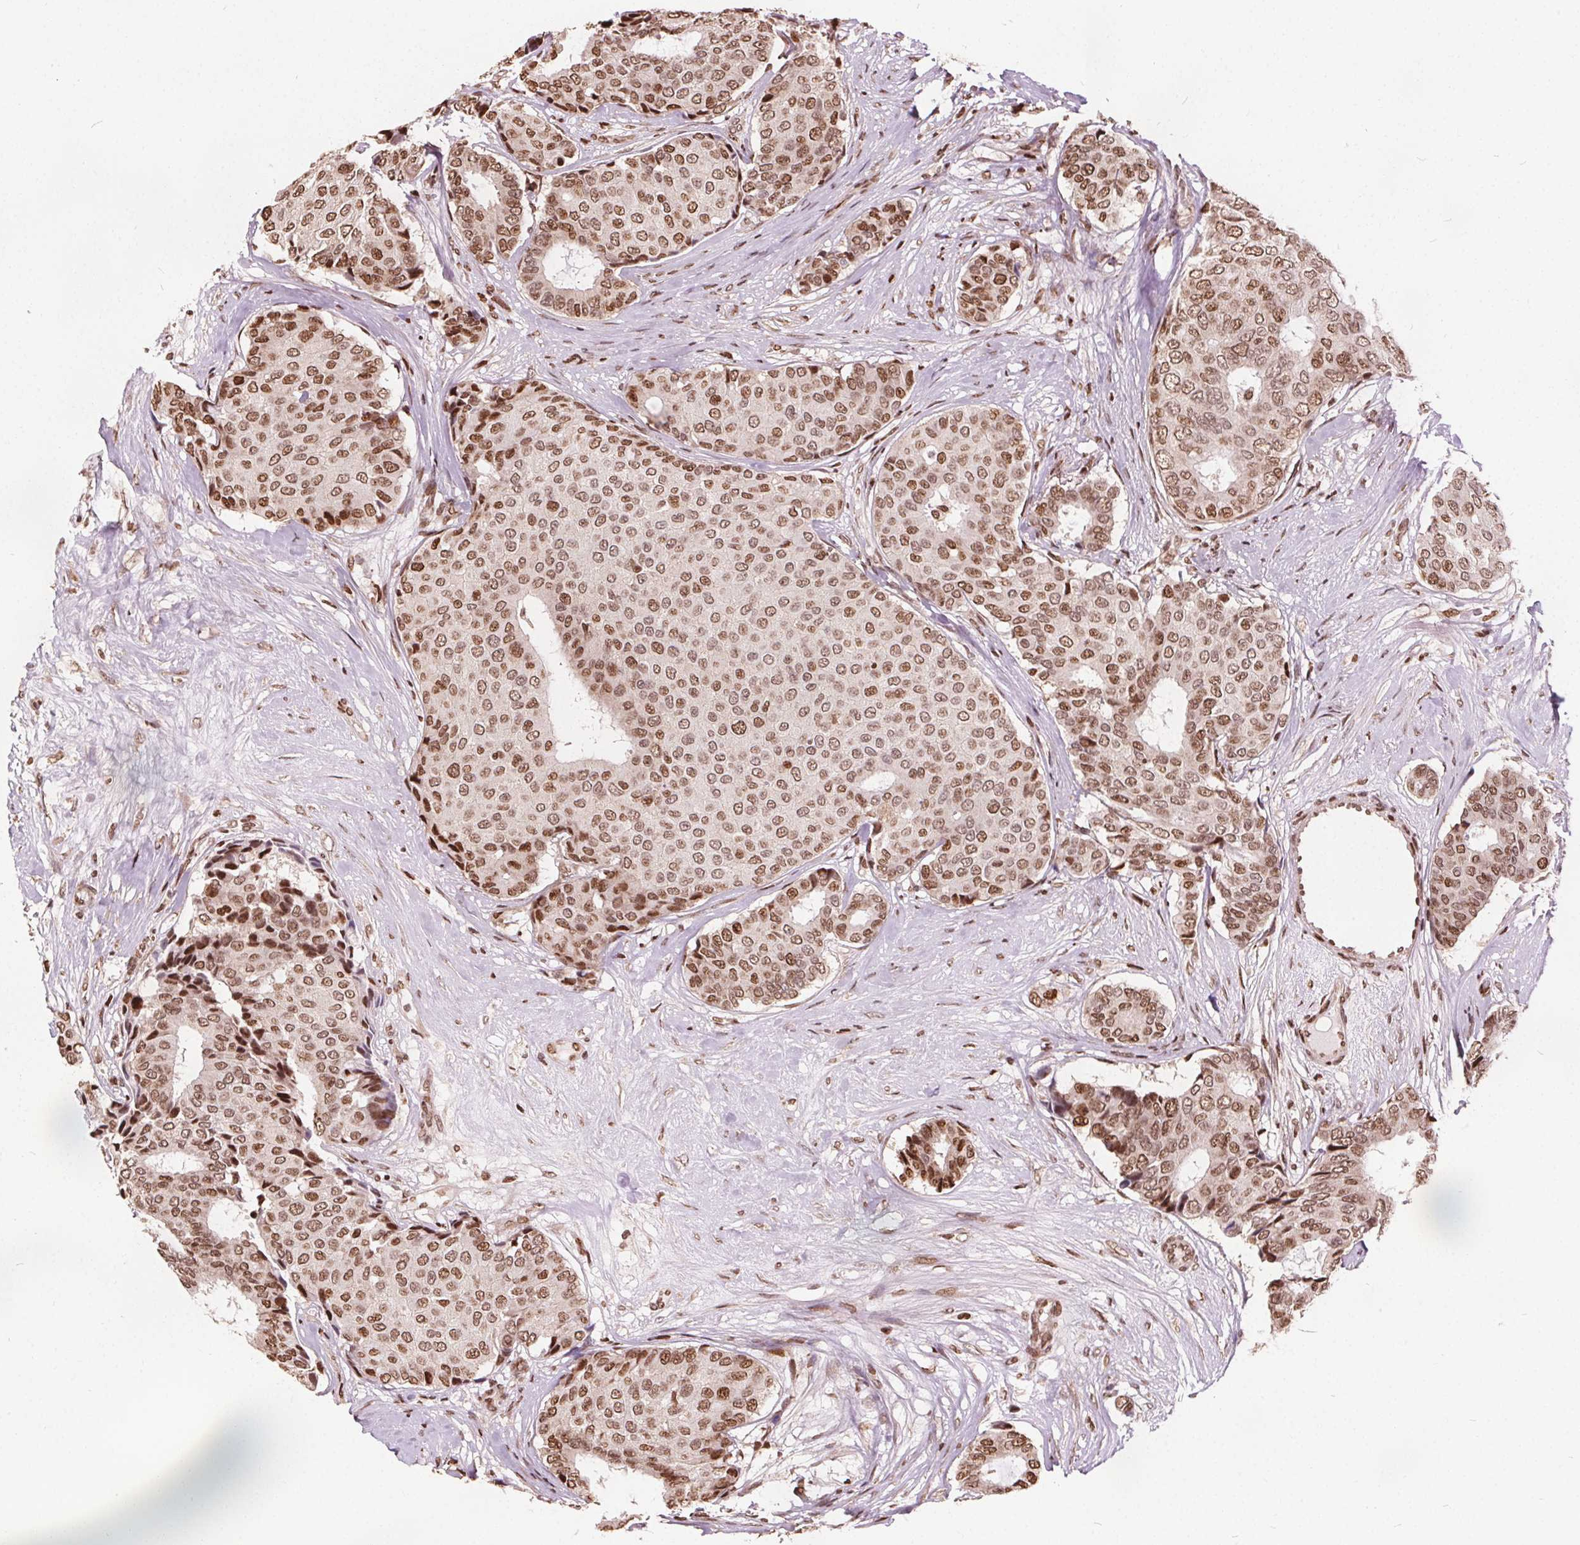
{"staining": {"intensity": "moderate", "quantity": ">75%", "location": "nuclear"}, "tissue": "breast cancer", "cell_type": "Tumor cells", "image_type": "cancer", "snomed": [{"axis": "morphology", "description": "Duct carcinoma"}, {"axis": "topography", "description": "Breast"}], "caption": "Breast invasive ductal carcinoma tissue reveals moderate nuclear staining in about >75% of tumor cells", "gene": "ISLR2", "patient": {"sex": "female", "age": 75}}